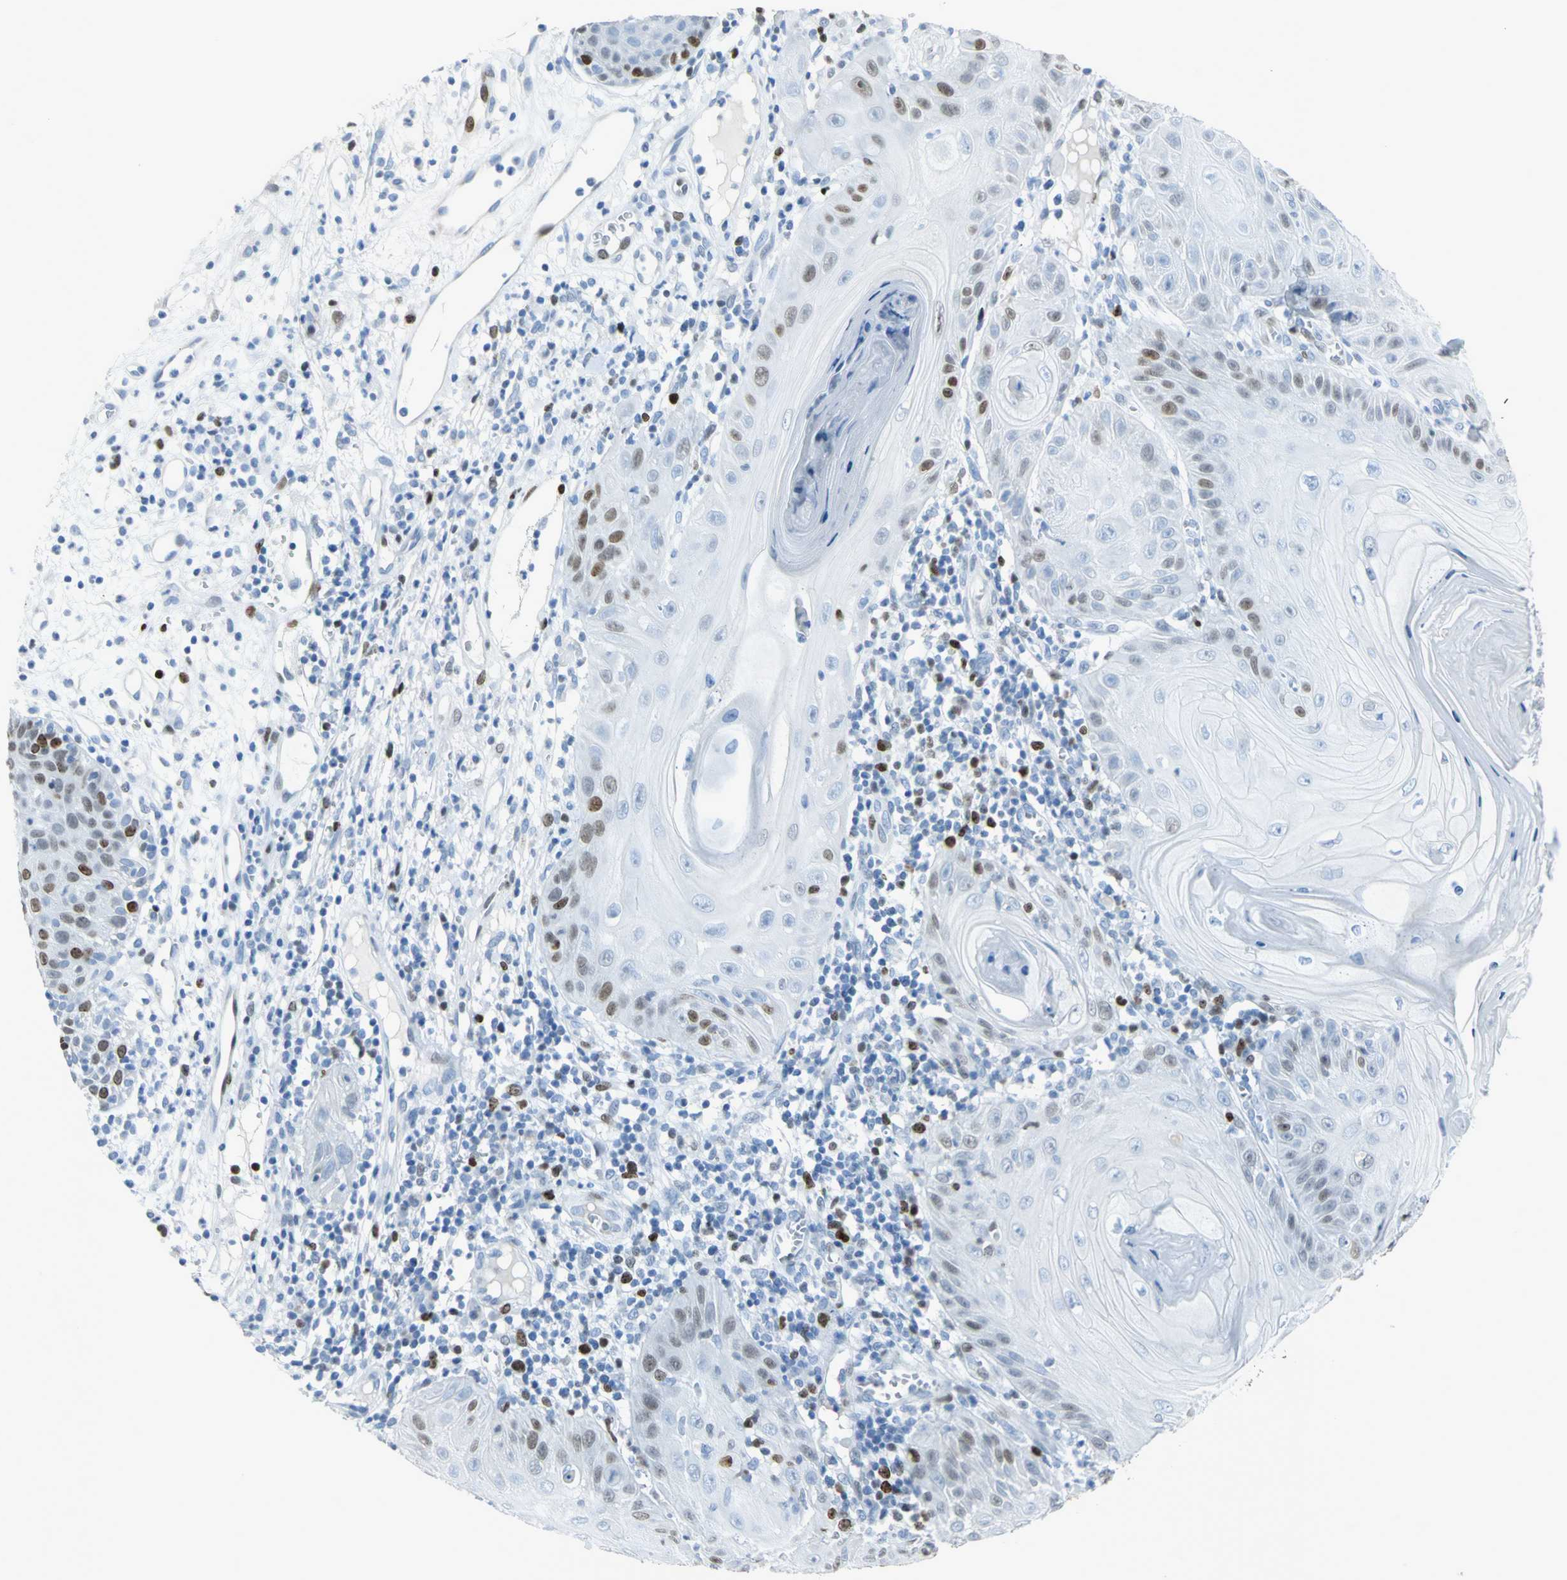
{"staining": {"intensity": "moderate", "quantity": "<25%", "location": "nuclear"}, "tissue": "skin cancer", "cell_type": "Tumor cells", "image_type": "cancer", "snomed": [{"axis": "morphology", "description": "Squamous cell carcinoma, NOS"}, {"axis": "topography", "description": "Skin"}], "caption": "Immunohistochemistry (IHC) (DAB) staining of human skin squamous cell carcinoma displays moderate nuclear protein expression in about <25% of tumor cells.", "gene": "MCM3", "patient": {"sex": "female", "age": 78}}